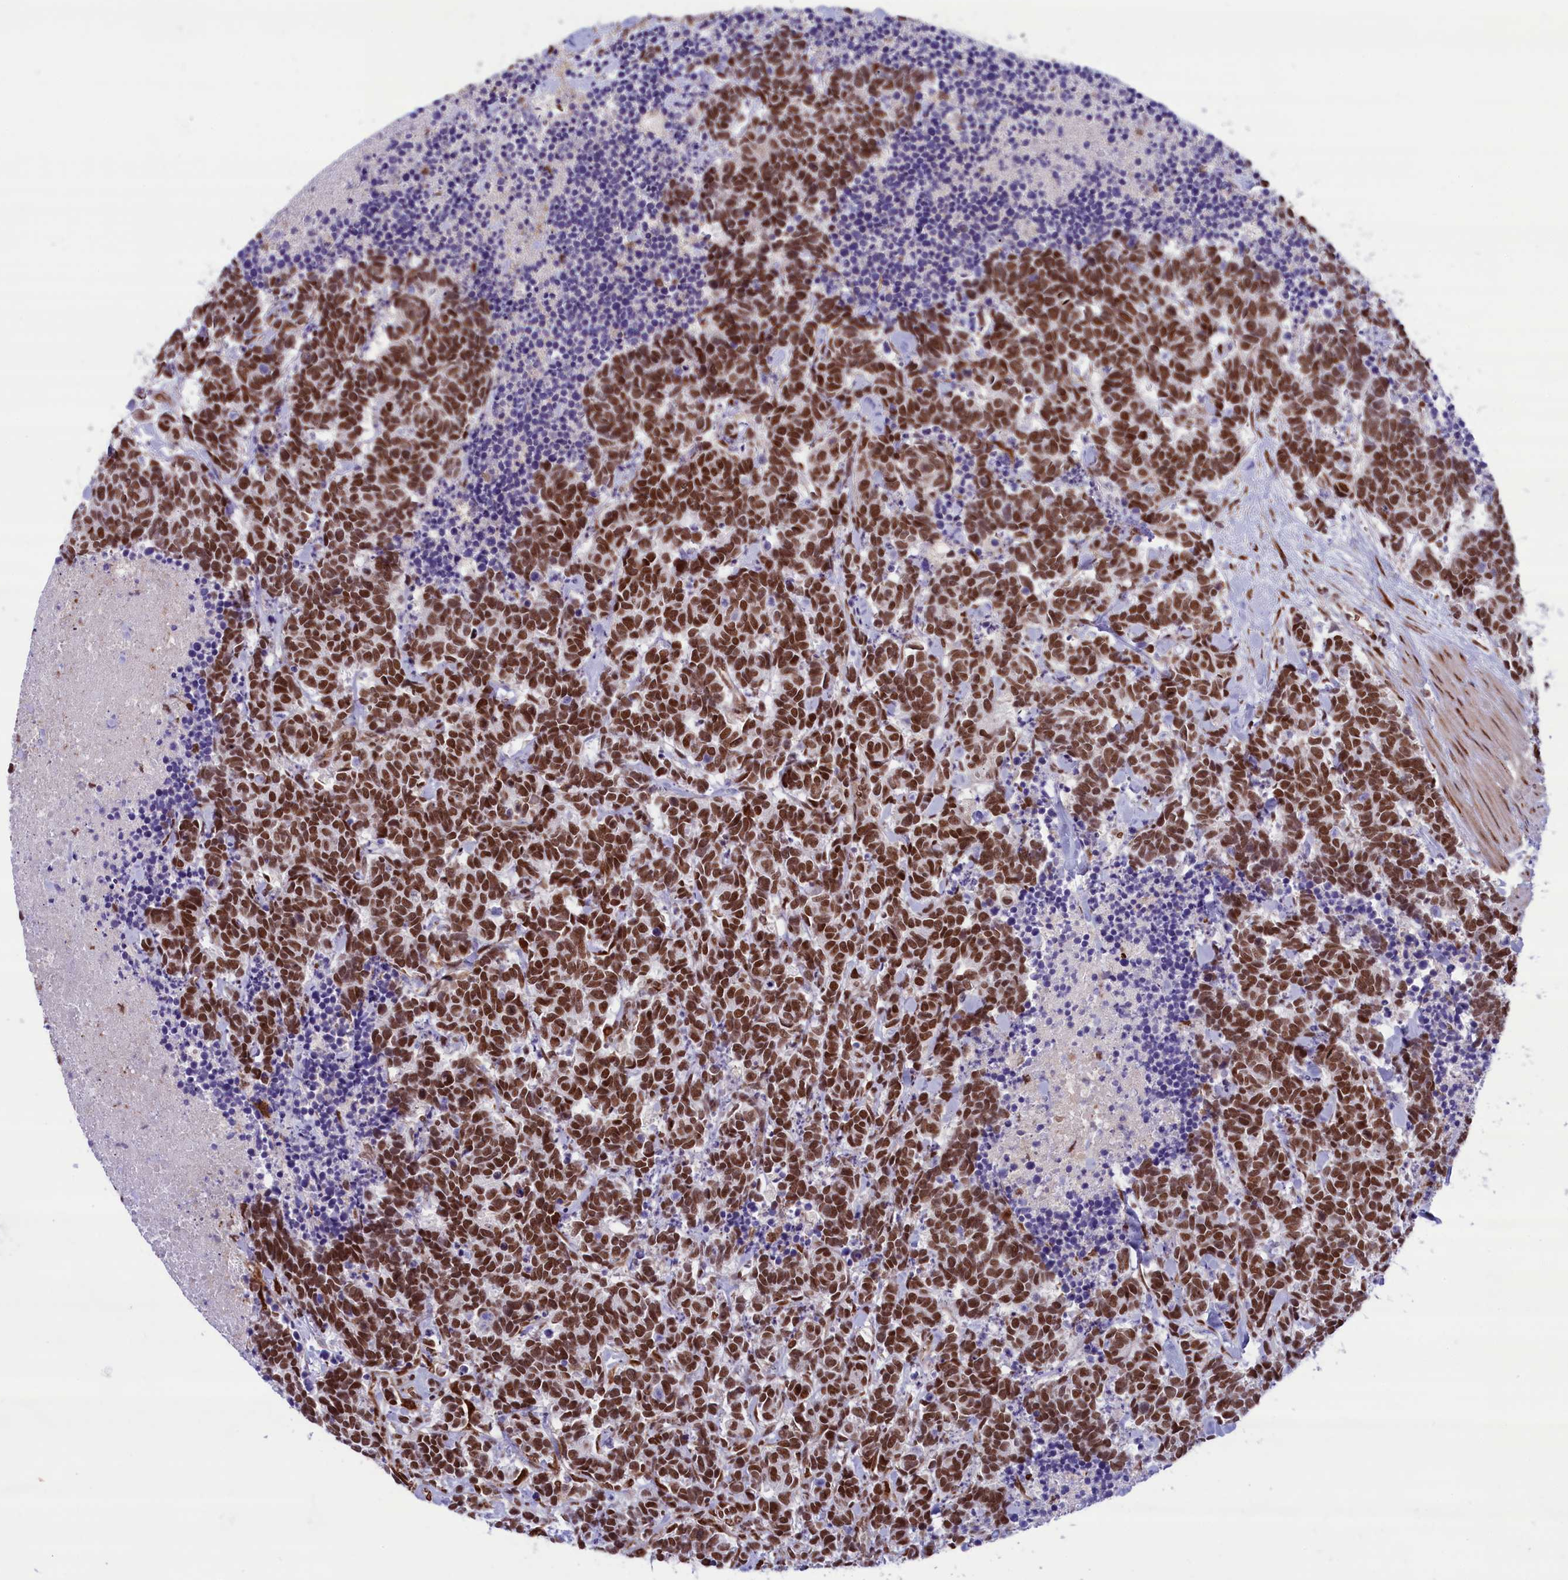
{"staining": {"intensity": "moderate", "quantity": ">75%", "location": "nuclear"}, "tissue": "carcinoid", "cell_type": "Tumor cells", "image_type": "cancer", "snomed": [{"axis": "morphology", "description": "Carcinoma, NOS"}, {"axis": "morphology", "description": "Carcinoid, malignant, NOS"}, {"axis": "topography", "description": "Prostate"}], "caption": "Carcinoid stained with a brown dye demonstrates moderate nuclear positive expression in approximately >75% of tumor cells.", "gene": "MPHOSPH8", "patient": {"sex": "male", "age": 57}}